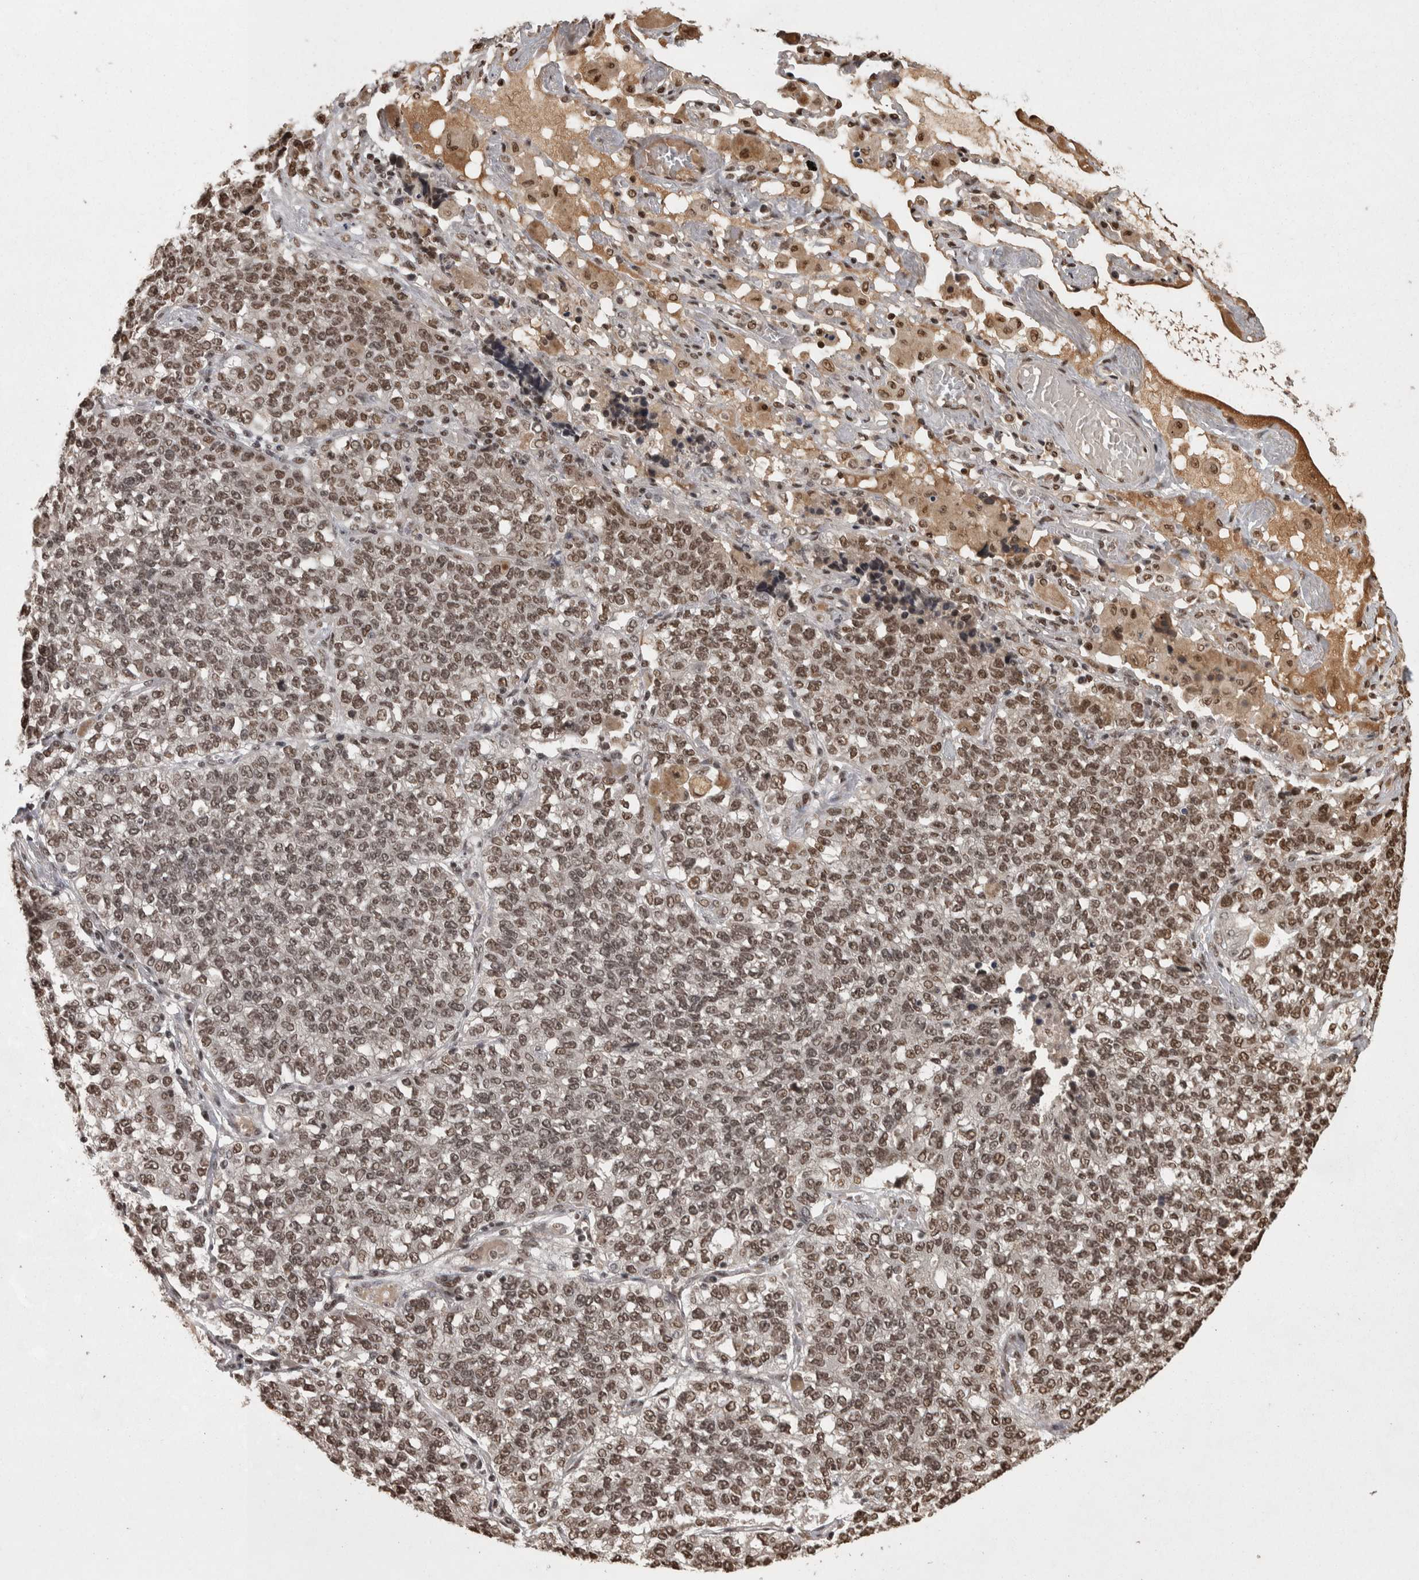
{"staining": {"intensity": "moderate", "quantity": ">75%", "location": "nuclear"}, "tissue": "lung cancer", "cell_type": "Tumor cells", "image_type": "cancer", "snomed": [{"axis": "morphology", "description": "Adenocarcinoma, NOS"}, {"axis": "topography", "description": "Lung"}], "caption": "Protein analysis of lung adenocarcinoma tissue demonstrates moderate nuclear staining in approximately >75% of tumor cells. Immunohistochemistry stains the protein of interest in brown and the nuclei are stained blue.", "gene": "ZFHX4", "patient": {"sex": "male", "age": 49}}